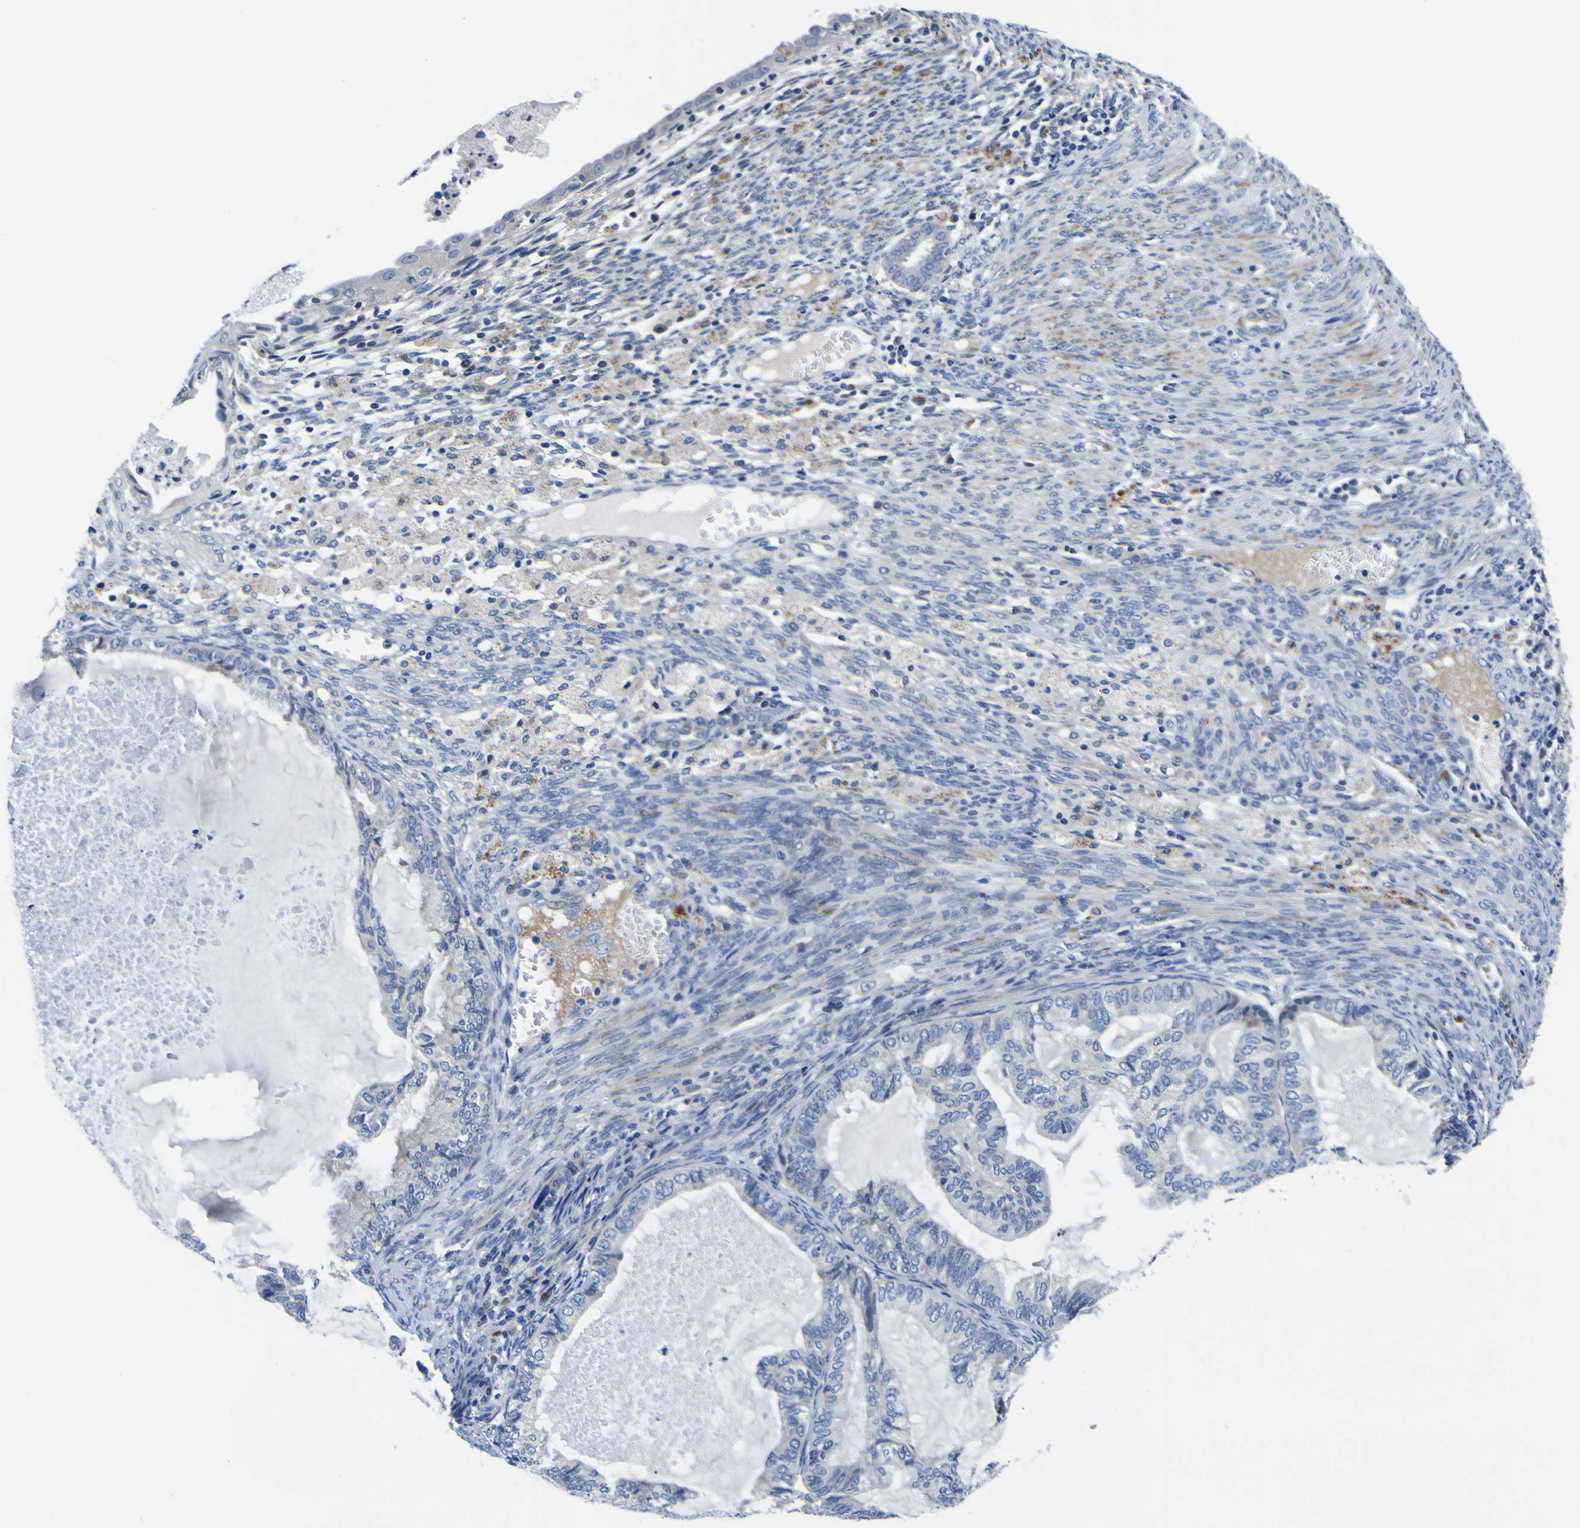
{"staining": {"intensity": "negative", "quantity": "none", "location": "none"}, "tissue": "cervical cancer", "cell_type": "Tumor cells", "image_type": "cancer", "snomed": [{"axis": "morphology", "description": "Normal tissue, NOS"}, {"axis": "morphology", "description": "Adenocarcinoma, NOS"}, {"axis": "topography", "description": "Cervix"}, {"axis": "topography", "description": "Endometrium"}], "caption": "Tumor cells are negative for protein expression in human cervical cancer (adenocarcinoma).", "gene": "AGAP3", "patient": {"sex": "female", "age": 86}}